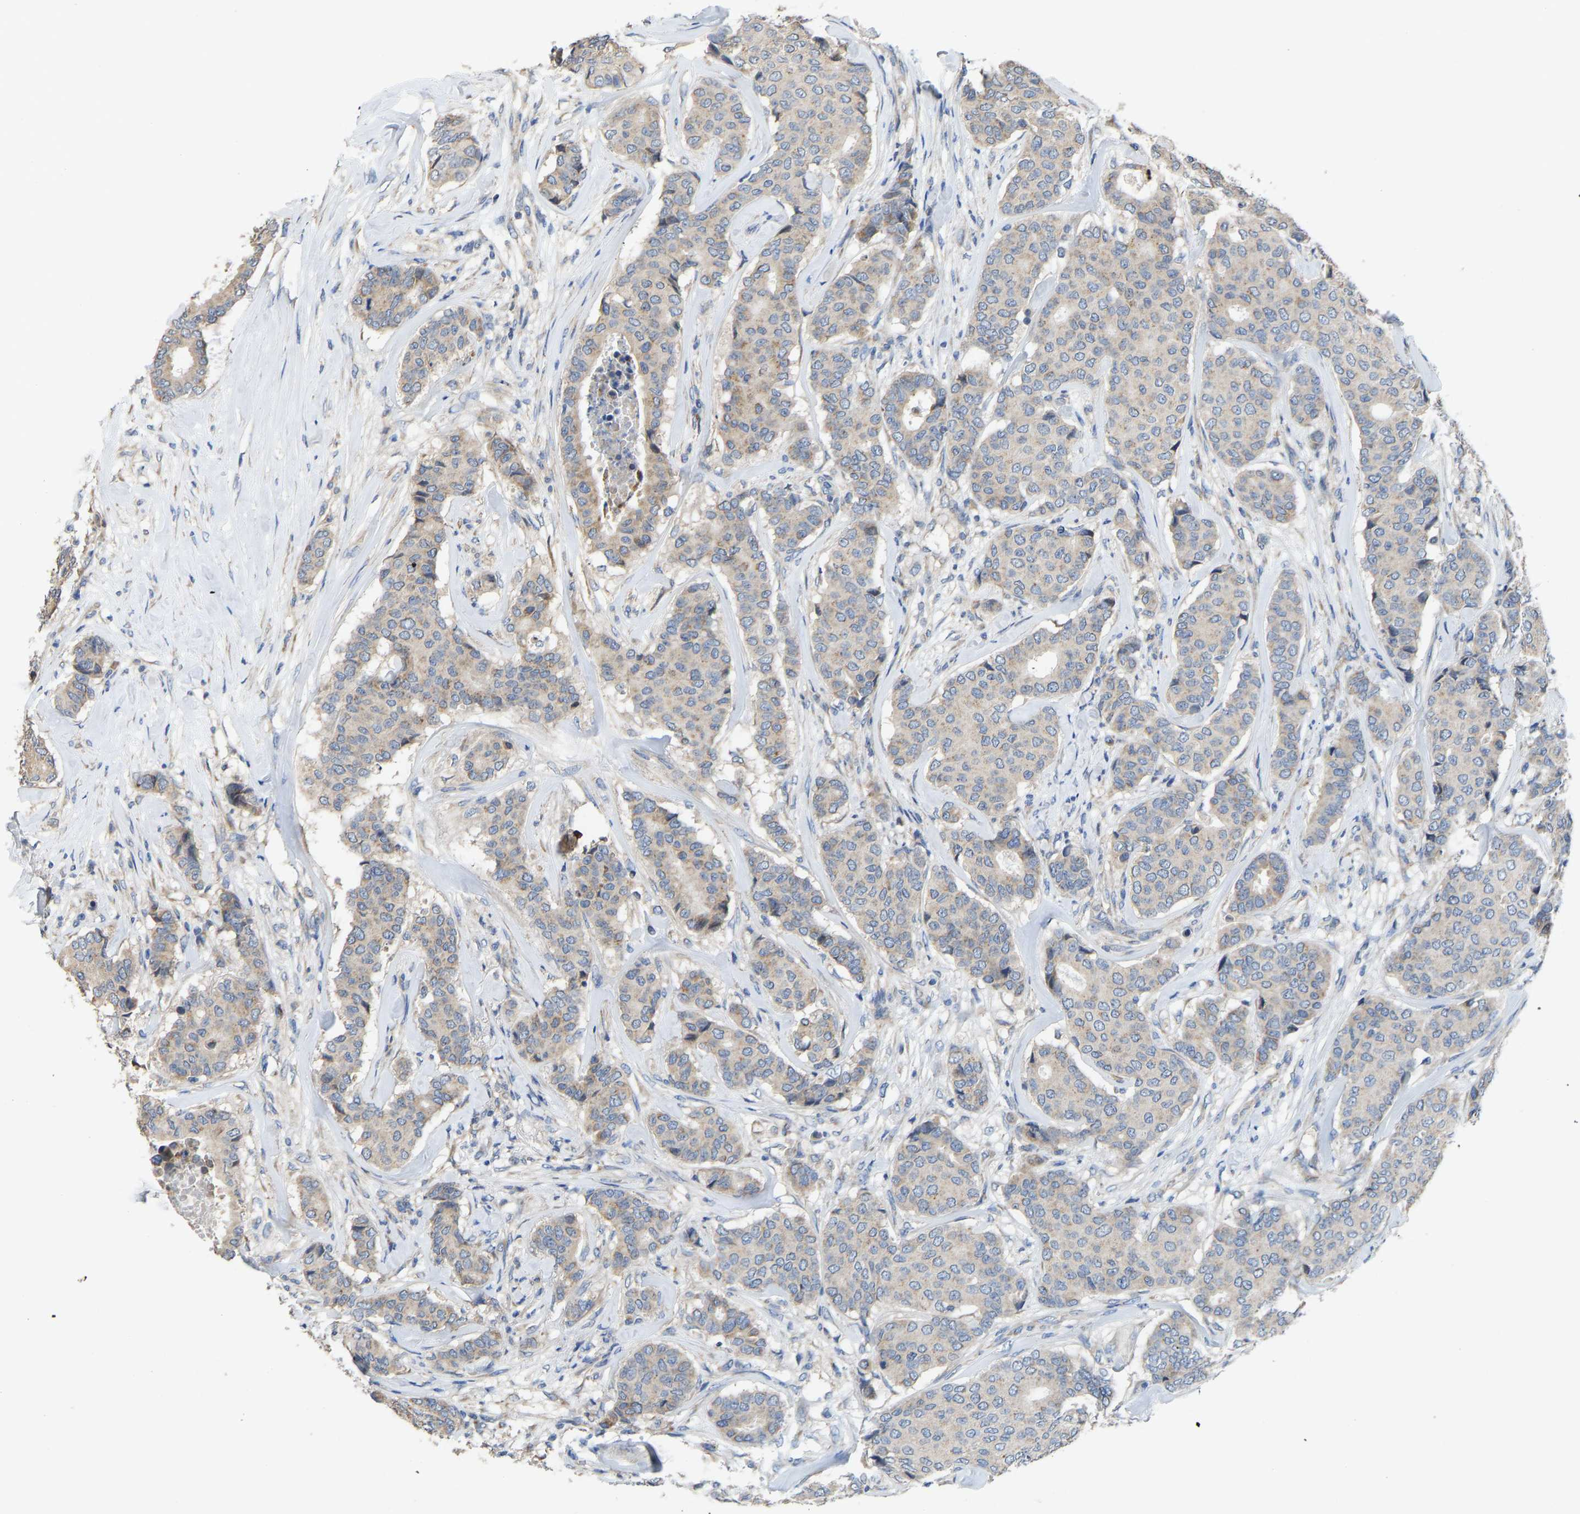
{"staining": {"intensity": "weak", "quantity": ">75%", "location": "cytoplasmic/membranous"}, "tissue": "breast cancer", "cell_type": "Tumor cells", "image_type": "cancer", "snomed": [{"axis": "morphology", "description": "Duct carcinoma"}, {"axis": "topography", "description": "Breast"}], "caption": "This micrograph displays infiltrating ductal carcinoma (breast) stained with IHC to label a protein in brown. The cytoplasmic/membranous of tumor cells show weak positivity for the protein. Nuclei are counter-stained blue.", "gene": "TMEM150A", "patient": {"sex": "female", "age": 75}}